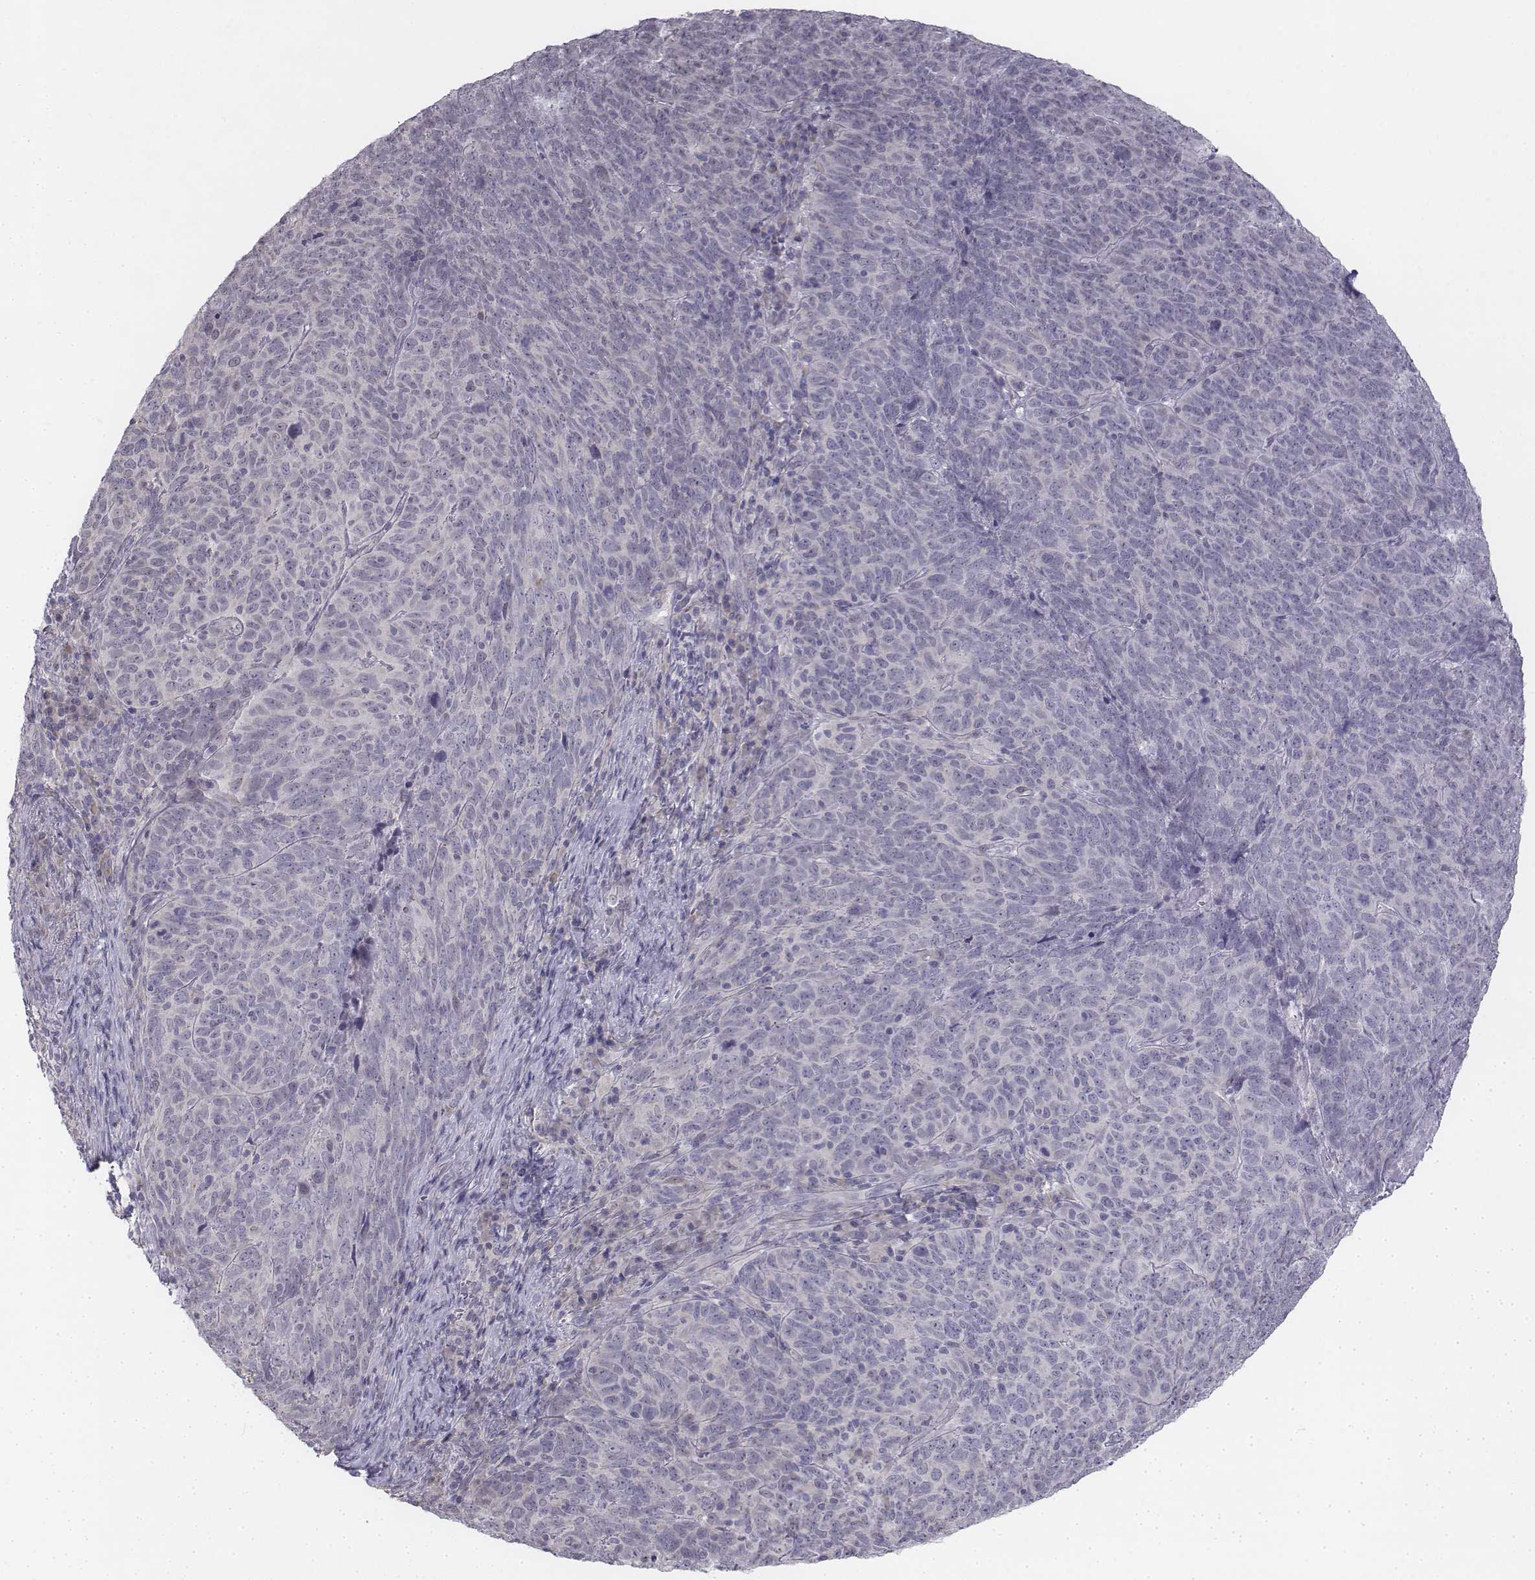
{"staining": {"intensity": "negative", "quantity": "none", "location": "none"}, "tissue": "skin cancer", "cell_type": "Tumor cells", "image_type": "cancer", "snomed": [{"axis": "morphology", "description": "Squamous cell carcinoma, NOS"}, {"axis": "topography", "description": "Skin"}, {"axis": "topography", "description": "Anal"}], "caption": "Immunohistochemical staining of human skin cancer (squamous cell carcinoma) displays no significant positivity in tumor cells. (DAB (3,3'-diaminobenzidine) immunohistochemistry, high magnification).", "gene": "PENK", "patient": {"sex": "female", "age": 51}}